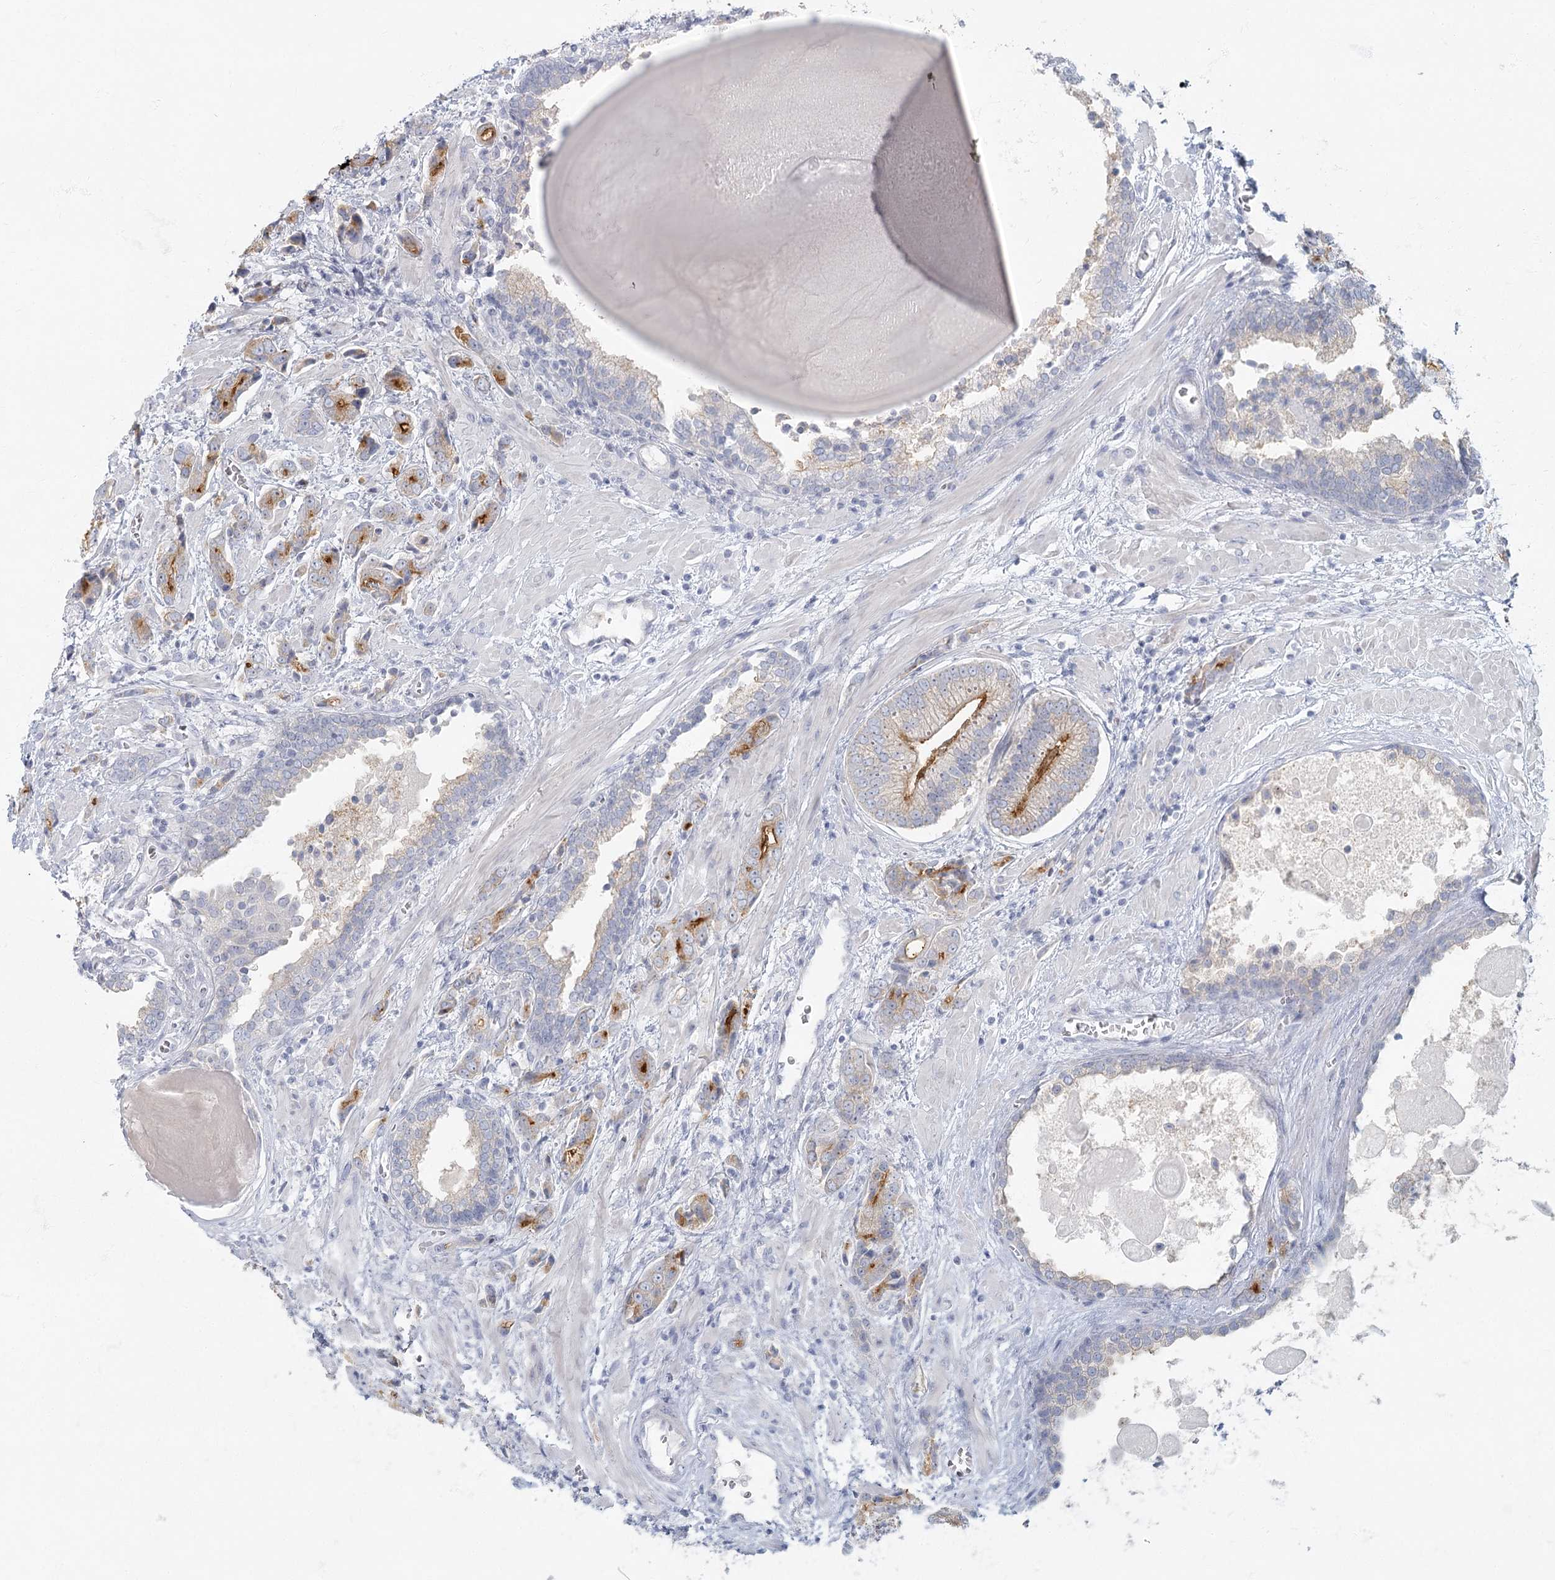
{"staining": {"intensity": "moderate", "quantity": "25%-75%", "location": "cytoplasmic/membranous"}, "tissue": "prostate cancer", "cell_type": "Tumor cells", "image_type": "cancer", "snomed": [{"axis": "morphology", "description": "Adenocarcinoma, High grade"}, {"axis": "topography", "description": "Prostate"}], "caption": "IHC of human prostate high-grade adenocarcinoma exhibits medium levels of moderate cytoplasmic/membranous positivity in about 25%-75% of tumor cells. The protein of interest is shown in brown color, while the nuclei are stained blue.", "gene": "FAM110C", "patient": {"sex": "male", "age": 57}}